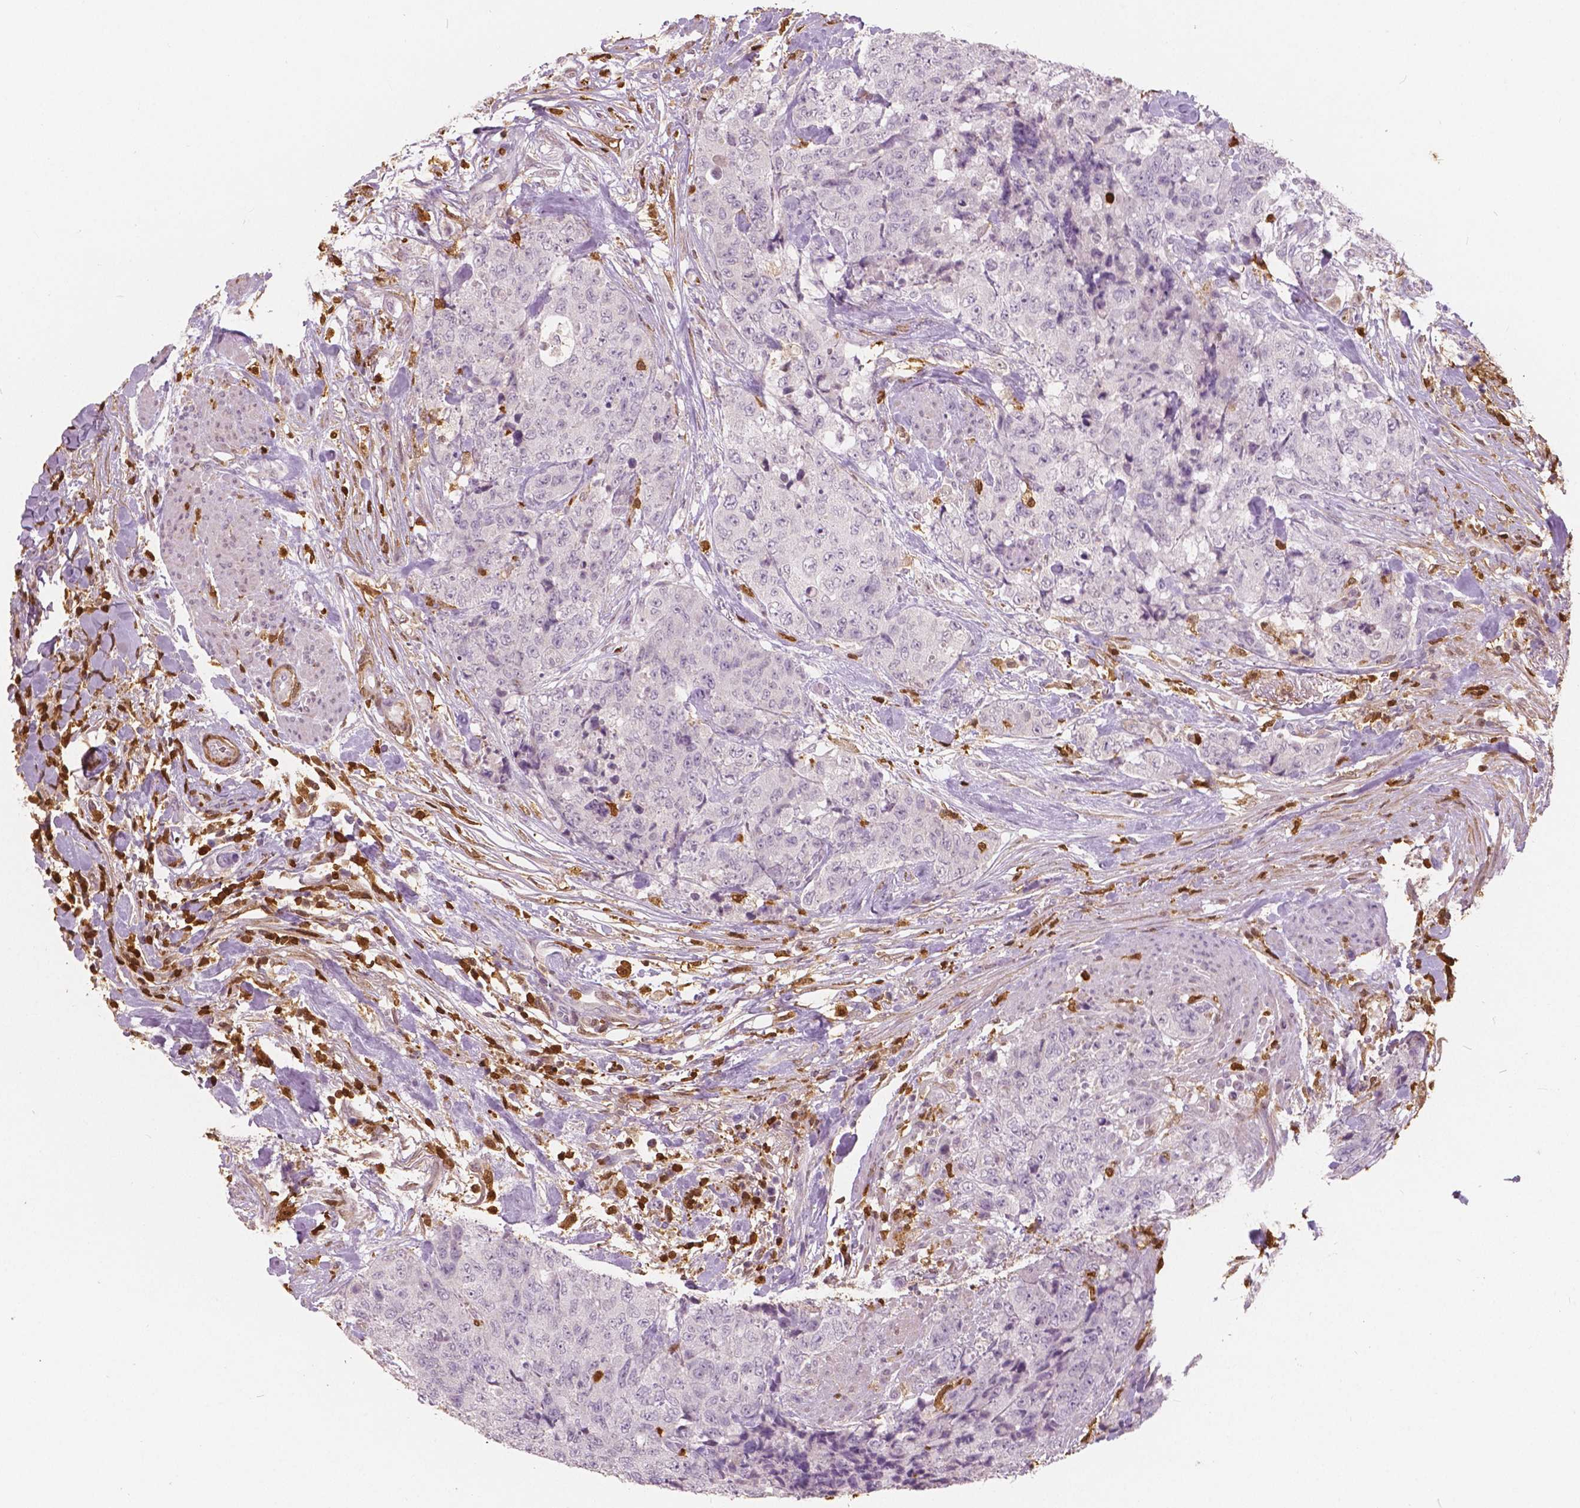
{"staining": {"intensity": "negative", "quantity": "none", "location": "none"}, "tissue": "urothelial cancer", "cell_type": "Tumor cells", "image_type": "cancer", "snomed": [{"axis": "morphology", "description": "Urothelial carcinoma, High grade"}, {"axis": "topography", "description": "Urinary bladder"}], "caption": "DAB immunohistochemical staining of urothelial carcinoma (high-grade) demonstrates no significant expression in tumor cells.", "gene": "S100A4", "patient": {"sex": "female", "age": 78}}